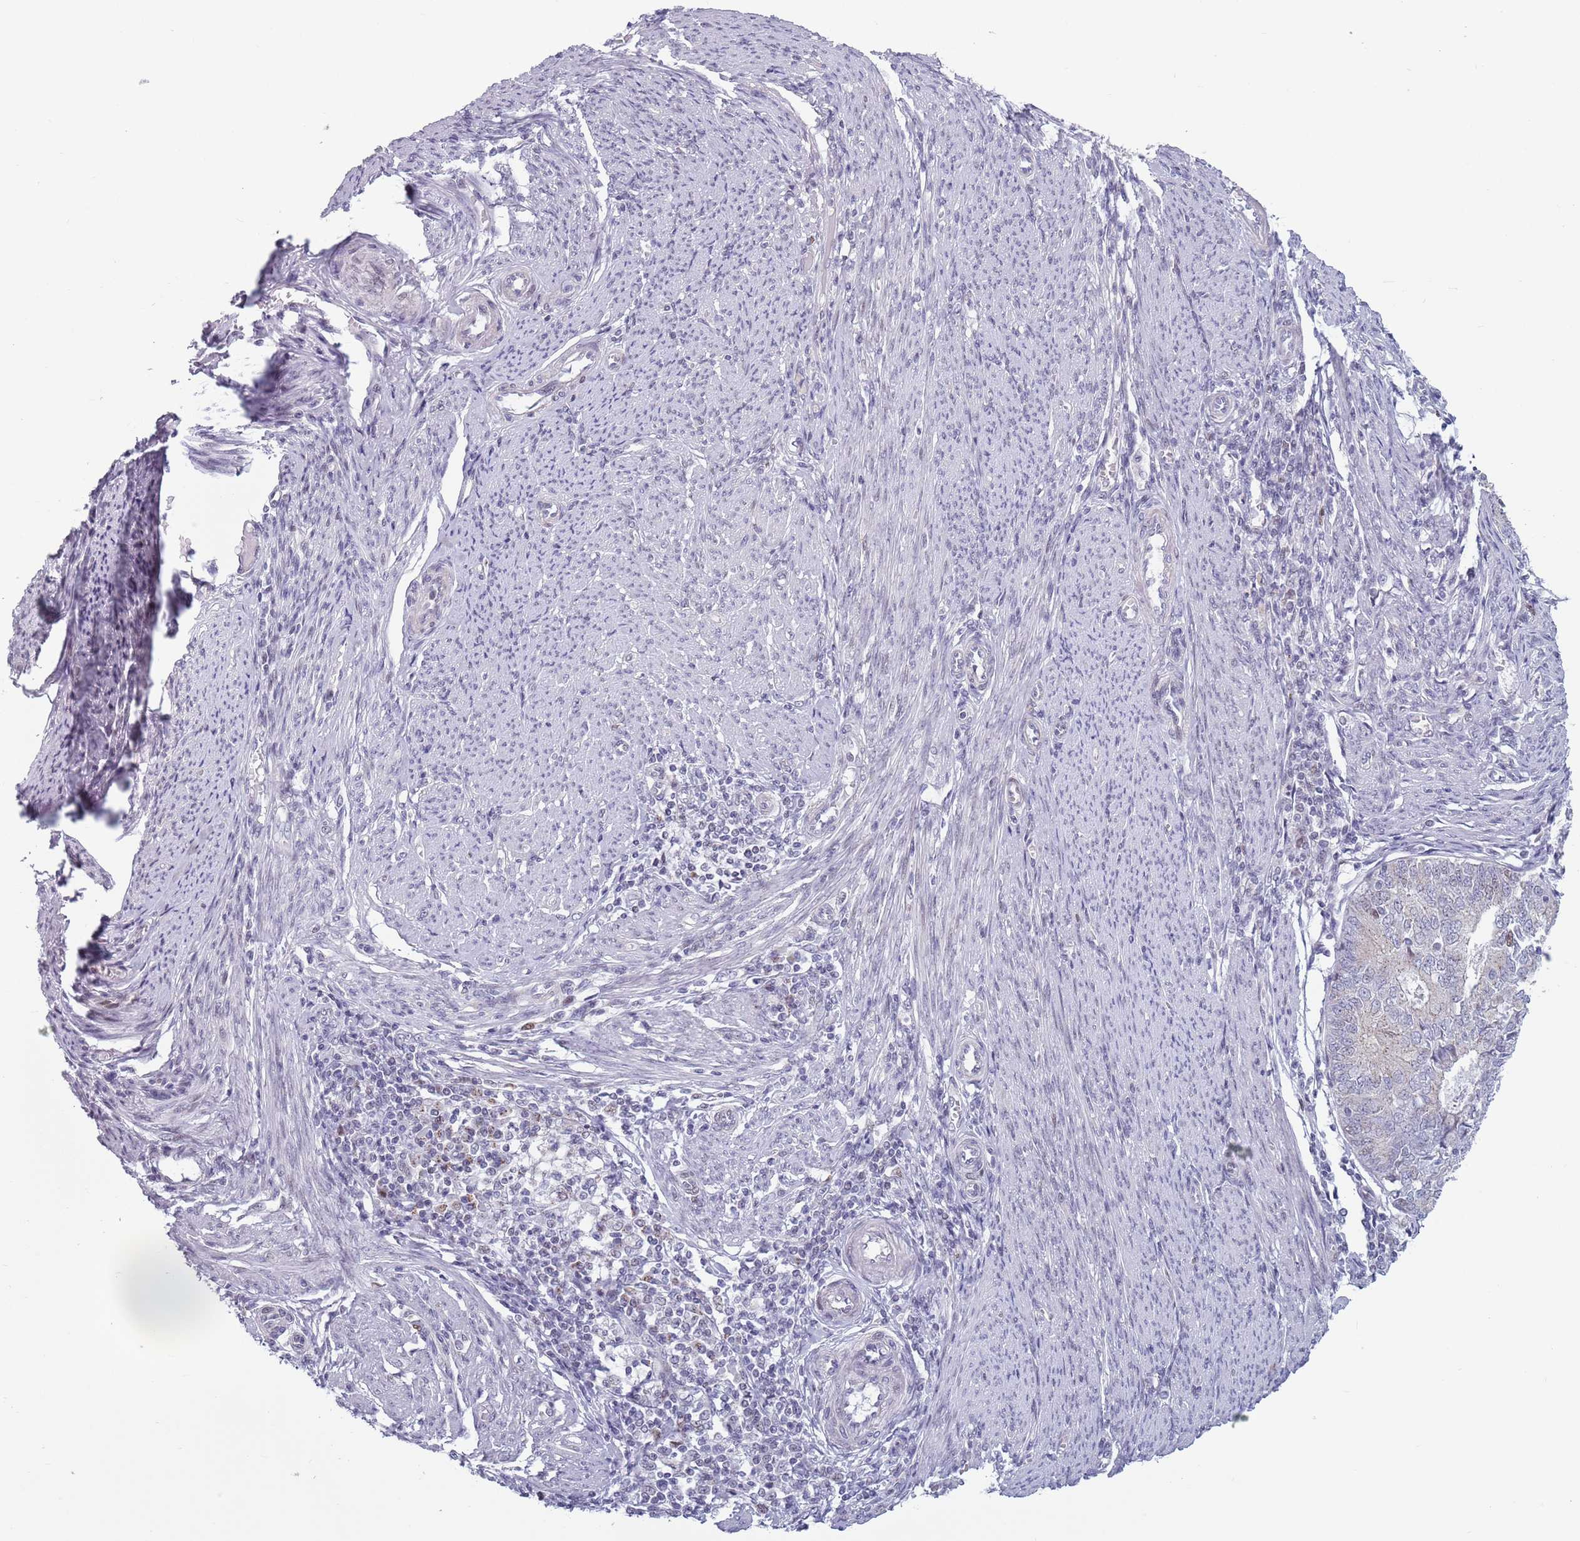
{"staining": {"intensity": "negative", "quantity": "none", "location": "none"}, "tissue": "endometrial cancer", "cell_type": "Tumor cells", "image_type": "cancer", "snomed": [{"axis": "morphology", "description": "Adenocarcinoma, NOS"}, {"axis": "topography", "description": "Endometrium"}], "caption": "Photomicrograph shows no protein positivity in tumor cells of endometrial adenocarcinoma tissue.", "gene": "ZKSCAN2", "patient": {"sex": "female", "age": 57}}